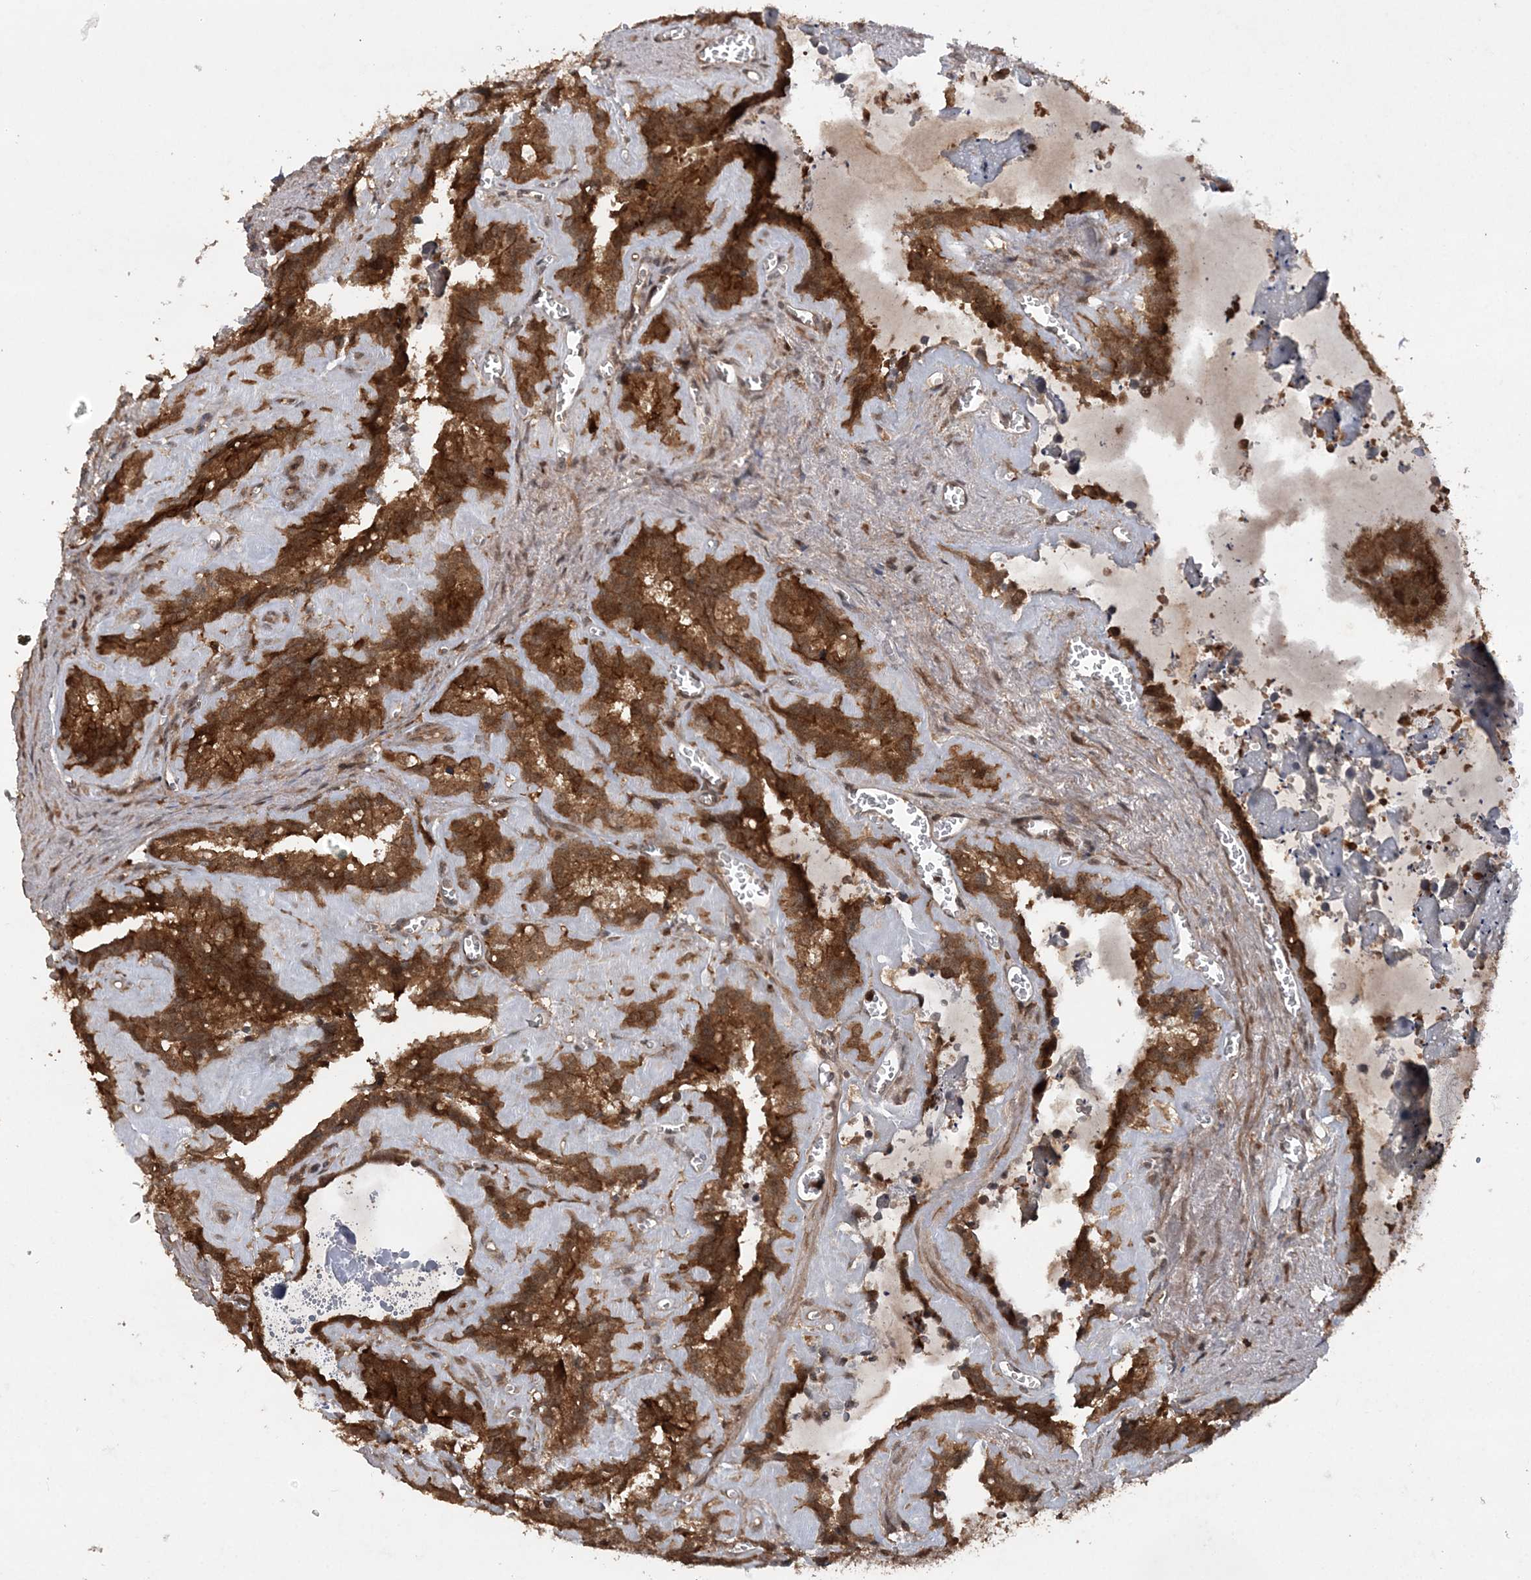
{"staining": {"intensity": "strong", "quantity": ">75%", "location": "cytoplasmic/membranous"}, "tissue": "seminal vesicle", "cell_type": "Glandular cells", "image_type": "normal", "snomed": [{"axis": "morphology", "description": "Normal tissue, NOS"}, {"axis": "topography", "description": "Prostate"}, {"axis": "topography", "description": "Seminal veicle"}], "caption": "The histopathology image demonstrates immunohistochemical staining of unremarkable seminal vesicle. There is strong cytoplasmic/membranous staining is appreciated in approximately >75% of glandular cells.", "gene": "LACC1", "patient": {"sex": "male", "age": 59}}